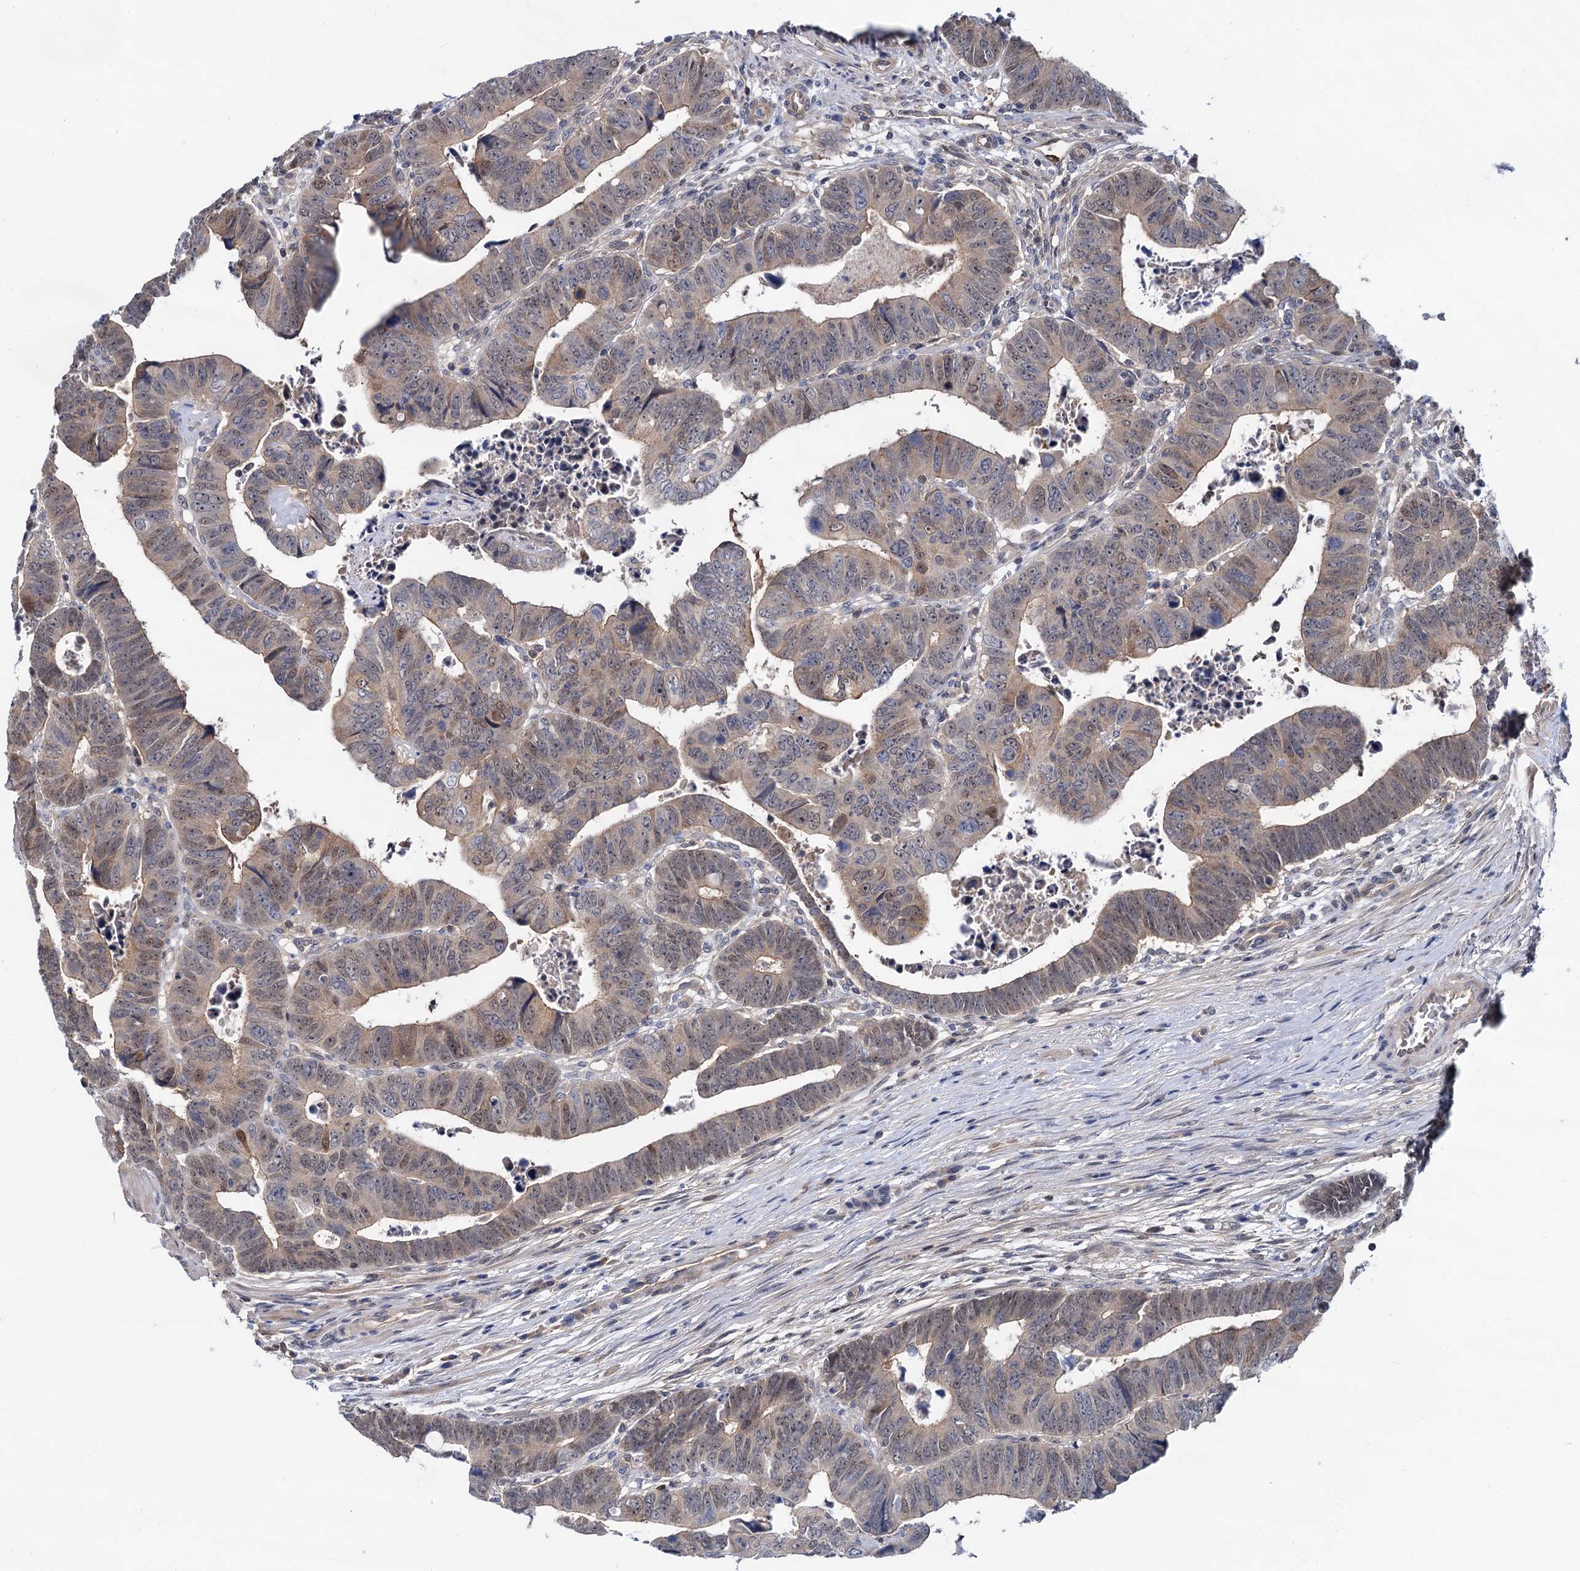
{"staining": {"intensity": "weak", "quantity": "25%-75%", "location": "cytoplasmic/membranous,nuclear"}, "tissue": "colorectal cancer", "cell_type": "Tumor cells", "image_type": "cancer", "snomed": [{"axis": "morphology", "description": "Normal tissue, NOS"}, {"axis": "morphology", "description": "Adenocarcinoma, NOS"}, {"axis": "topography", "description": "Rectum"}], "caption": "Immunohistochemistry (DAB (3,3'-diaminobenzidine)) staining of colorectal cancer exhibits weak cytoplasmic/membranous and nuclear protein positivity in about 25%-75% of tumor cells.", "gene": "SNX15", "patient": {"sex": "female", "age": 65}}